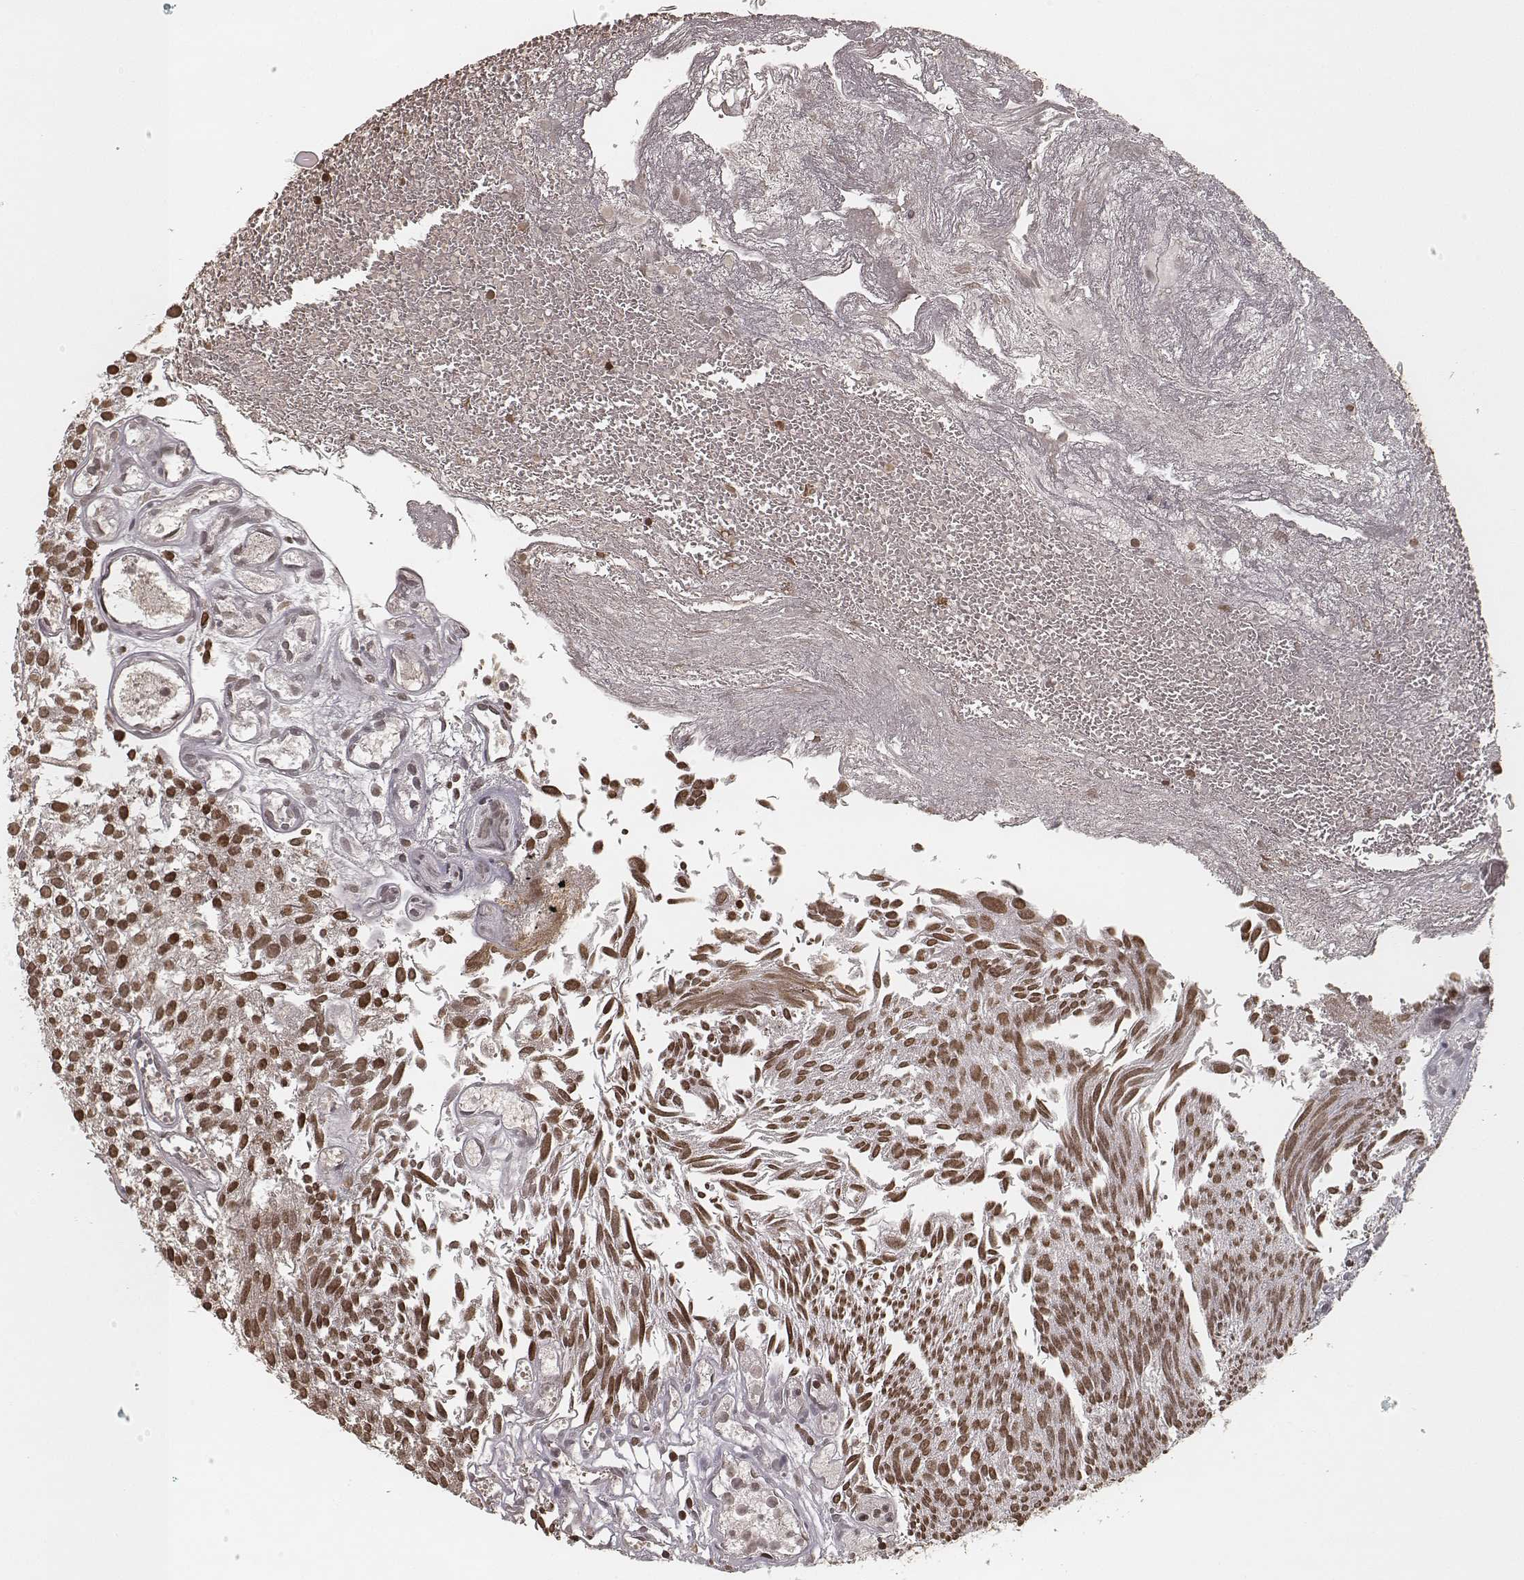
{"staining": {"intensity": "strong", "quantity": ">75%", "location": "nuclear"}, "tissue": "urothelial cancer", "cell_type": "Tumor cells", "image_type": "cancer", "snomed": [{"axis": "morphology", "description": "Urothelial carcinoma, Low grade"}, {"axis": "topography", "description": "Urinary bladder"}], "caption": "This micrograph exhibits immunohistochemistry (IHC) staining of urothelial cancer, with high strong nuclear expression in approximately >75% of tumor cells.", "gene": "HMGA2", "patient": {"sex": "male", "age": 79}}